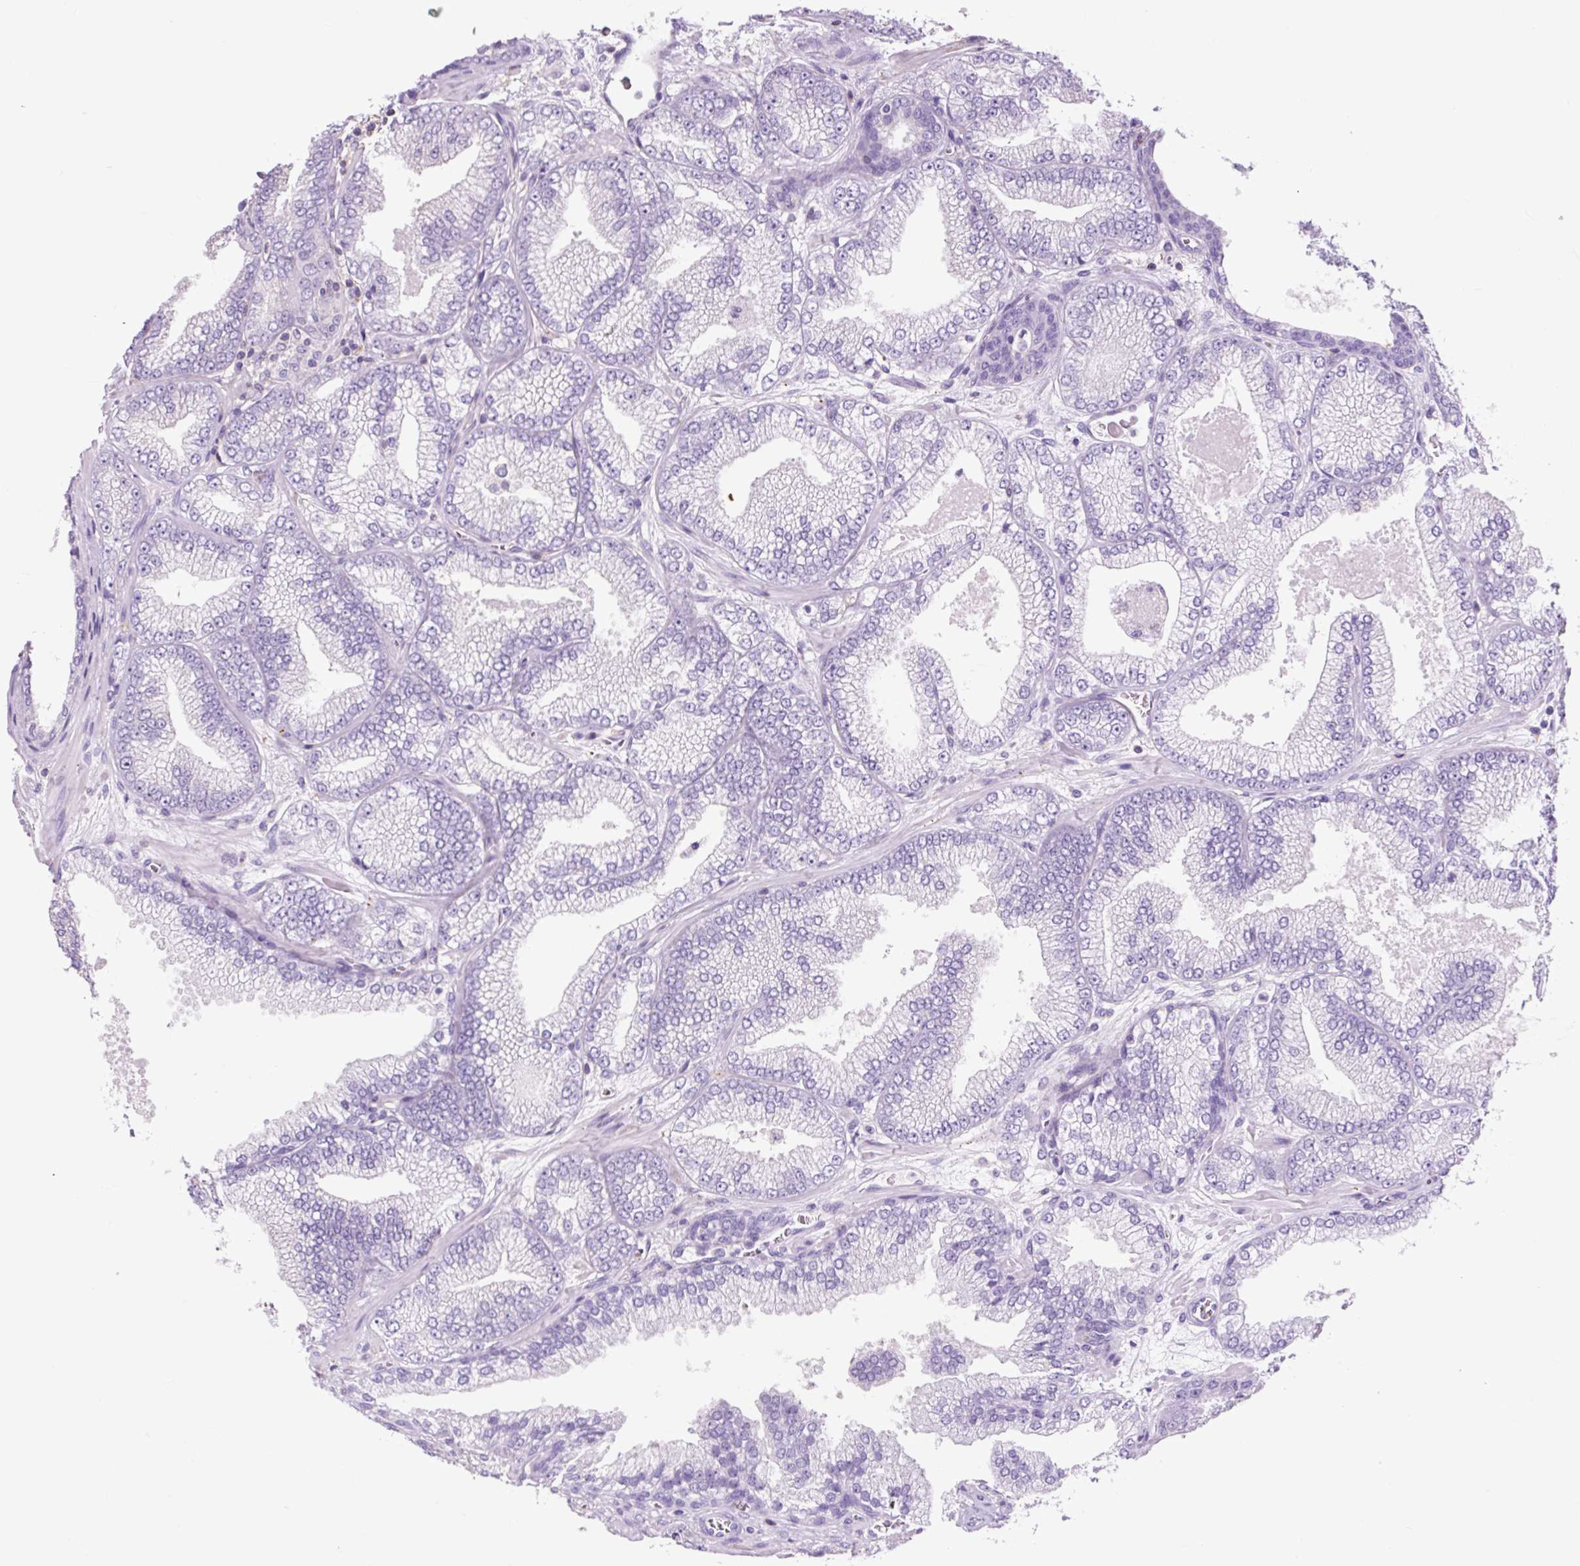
{"staining": {"intensity": "negative", "quantity": "none", "location": "none"}, "tissue": "prostate cancer", "cell_type": "Tumor cells", "image_type": "cancer", "snomed": [{"axis": "morphology", "description": "Adenocarcinoma, High grade"}, {"axis": "topography", "description": "Prostate"}], "caption": "Image shows no significant protein staining in tumor cells of prostate cancer (high-grade adenocarcinoma).", "gene": "OR10A7", "patient": {"sex": "male", "age": 68}}